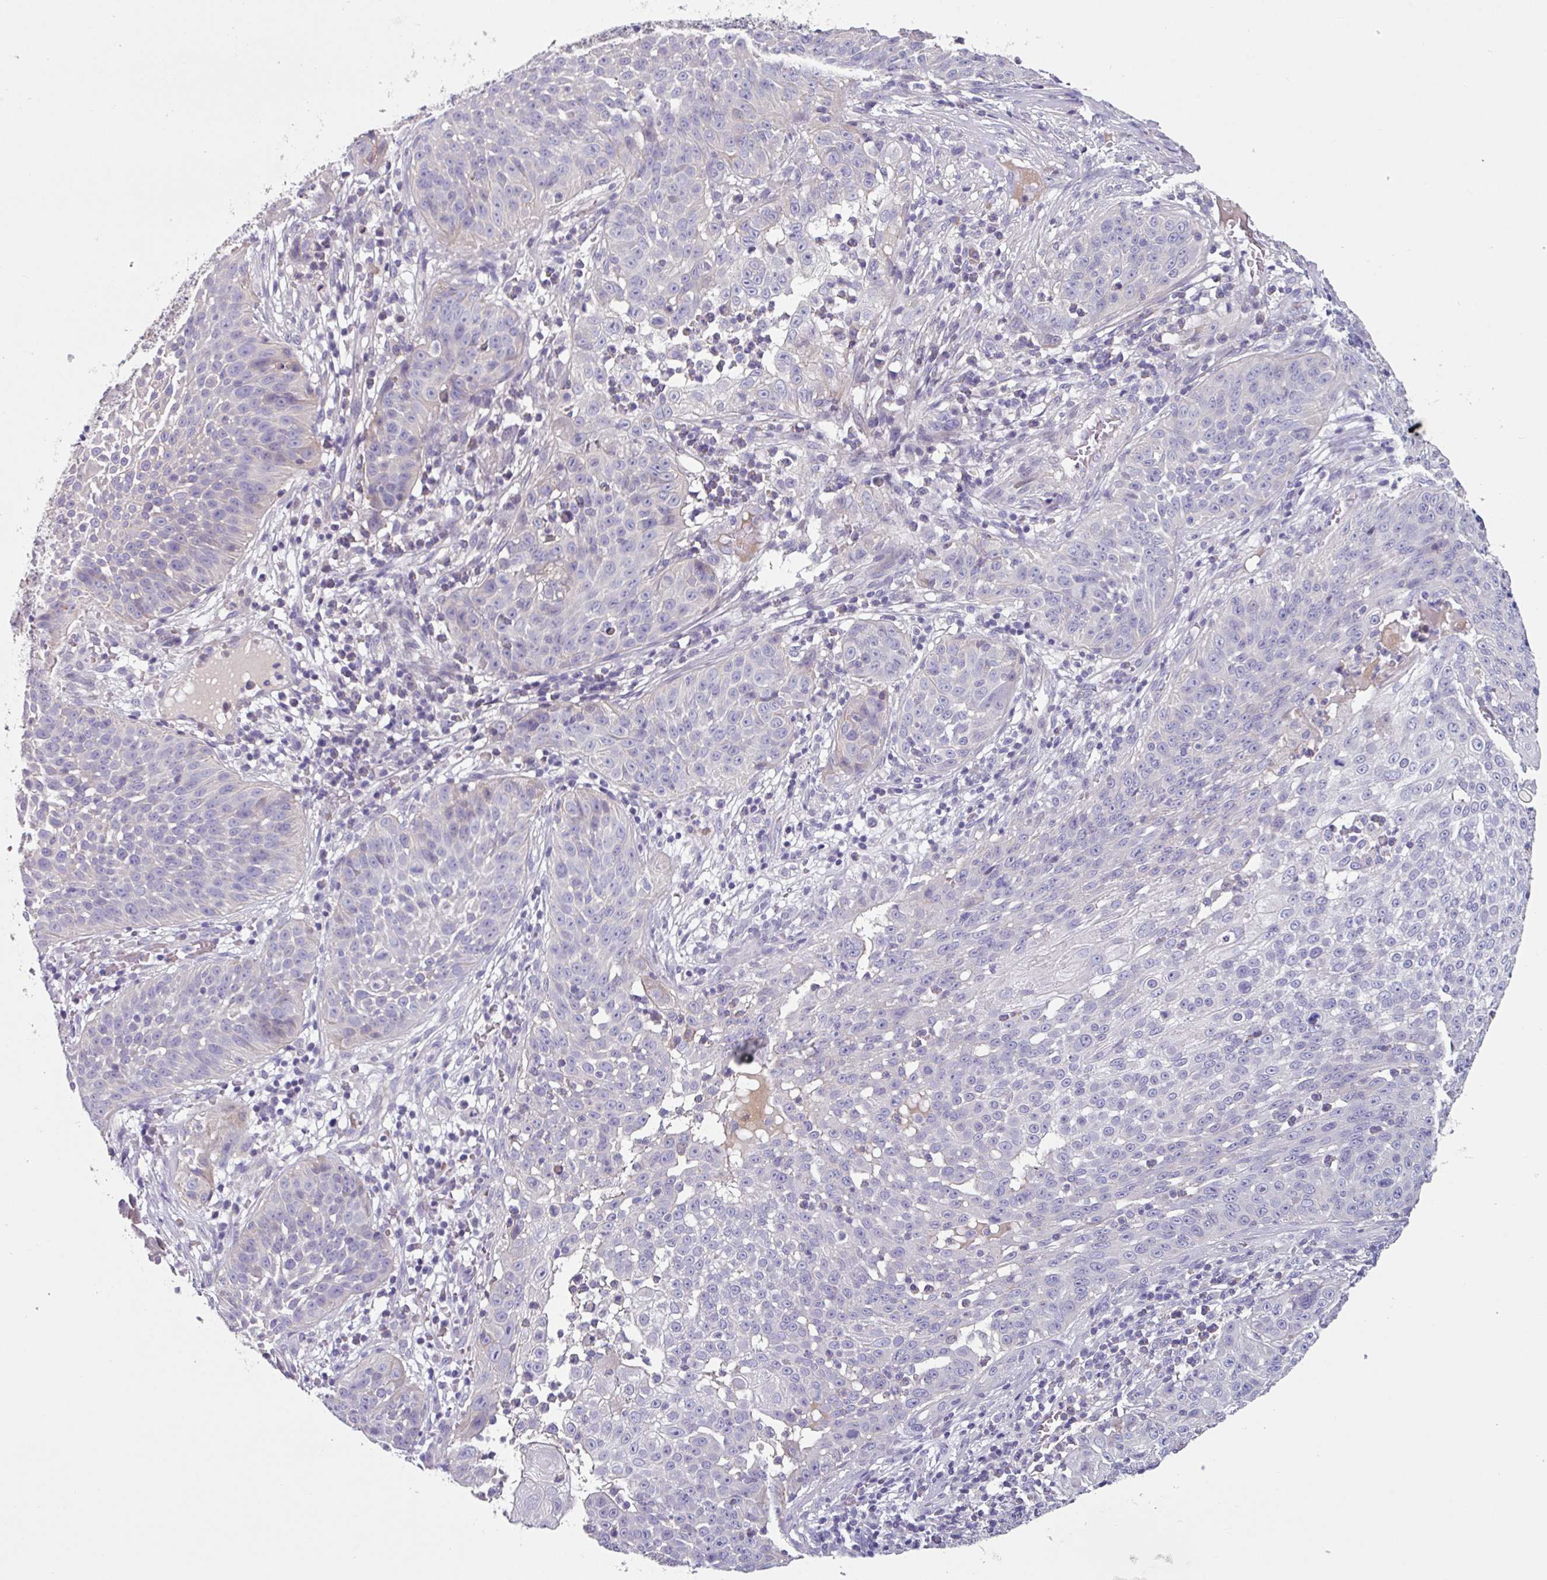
{"staining": {"intensity": "negative", "quantity": "none", "location": "none"}, "tissue": "skin cancer", "cell_type": "Tumor cells", "image_type": "cancer", "snomed": [{"axis": "morphology", "description": "Squamous cell carcinoma, NOS"}, {"axis": "topography", "description": "Skin"}], "caption": "This is an immunohistochemistry (IHC) micrograph of human skin squamous cell carcinoma. There is no staining in tumor cells.", "gene": "TMEM132A", "patient": {"sex": "male", "age": 24}}